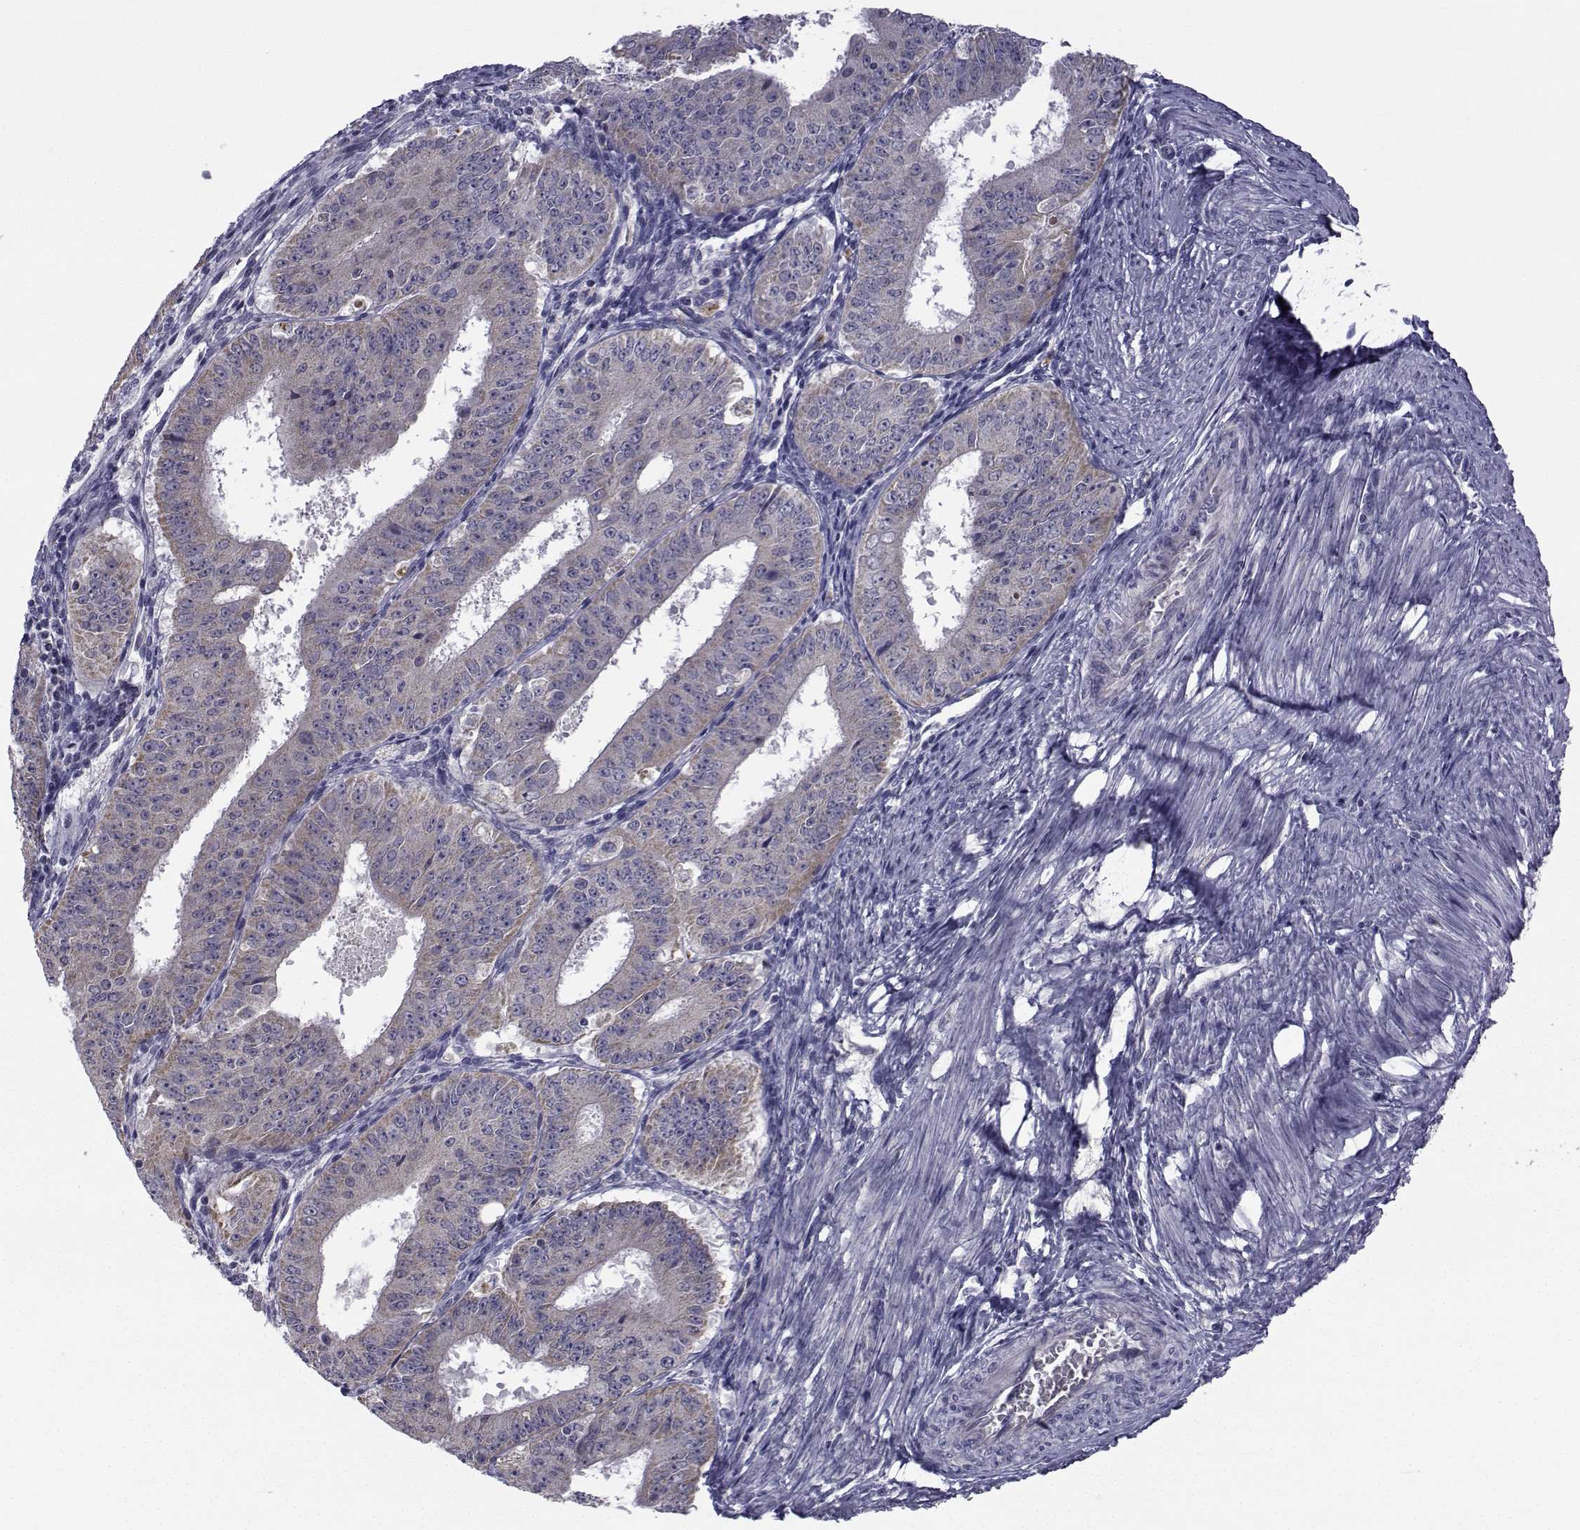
{"staining": {"intensity": "negative", "quantity": "none", "location": "none"}, "tissue": "ovarian cancer", "cell_type": "Tumor cells", "image_type": "cancer", "snomed": [{"axis": "morphology", "description": "Carcinoma, endometroid"}, {"axis": "topography", "description": "Ovary"}], "caption": "Tumor cells are negative for brown protein staining in endometroid carcinoma (ovarian).", "gene": "ANGPT1", "patient": {"sex": "female", "age": 42}}